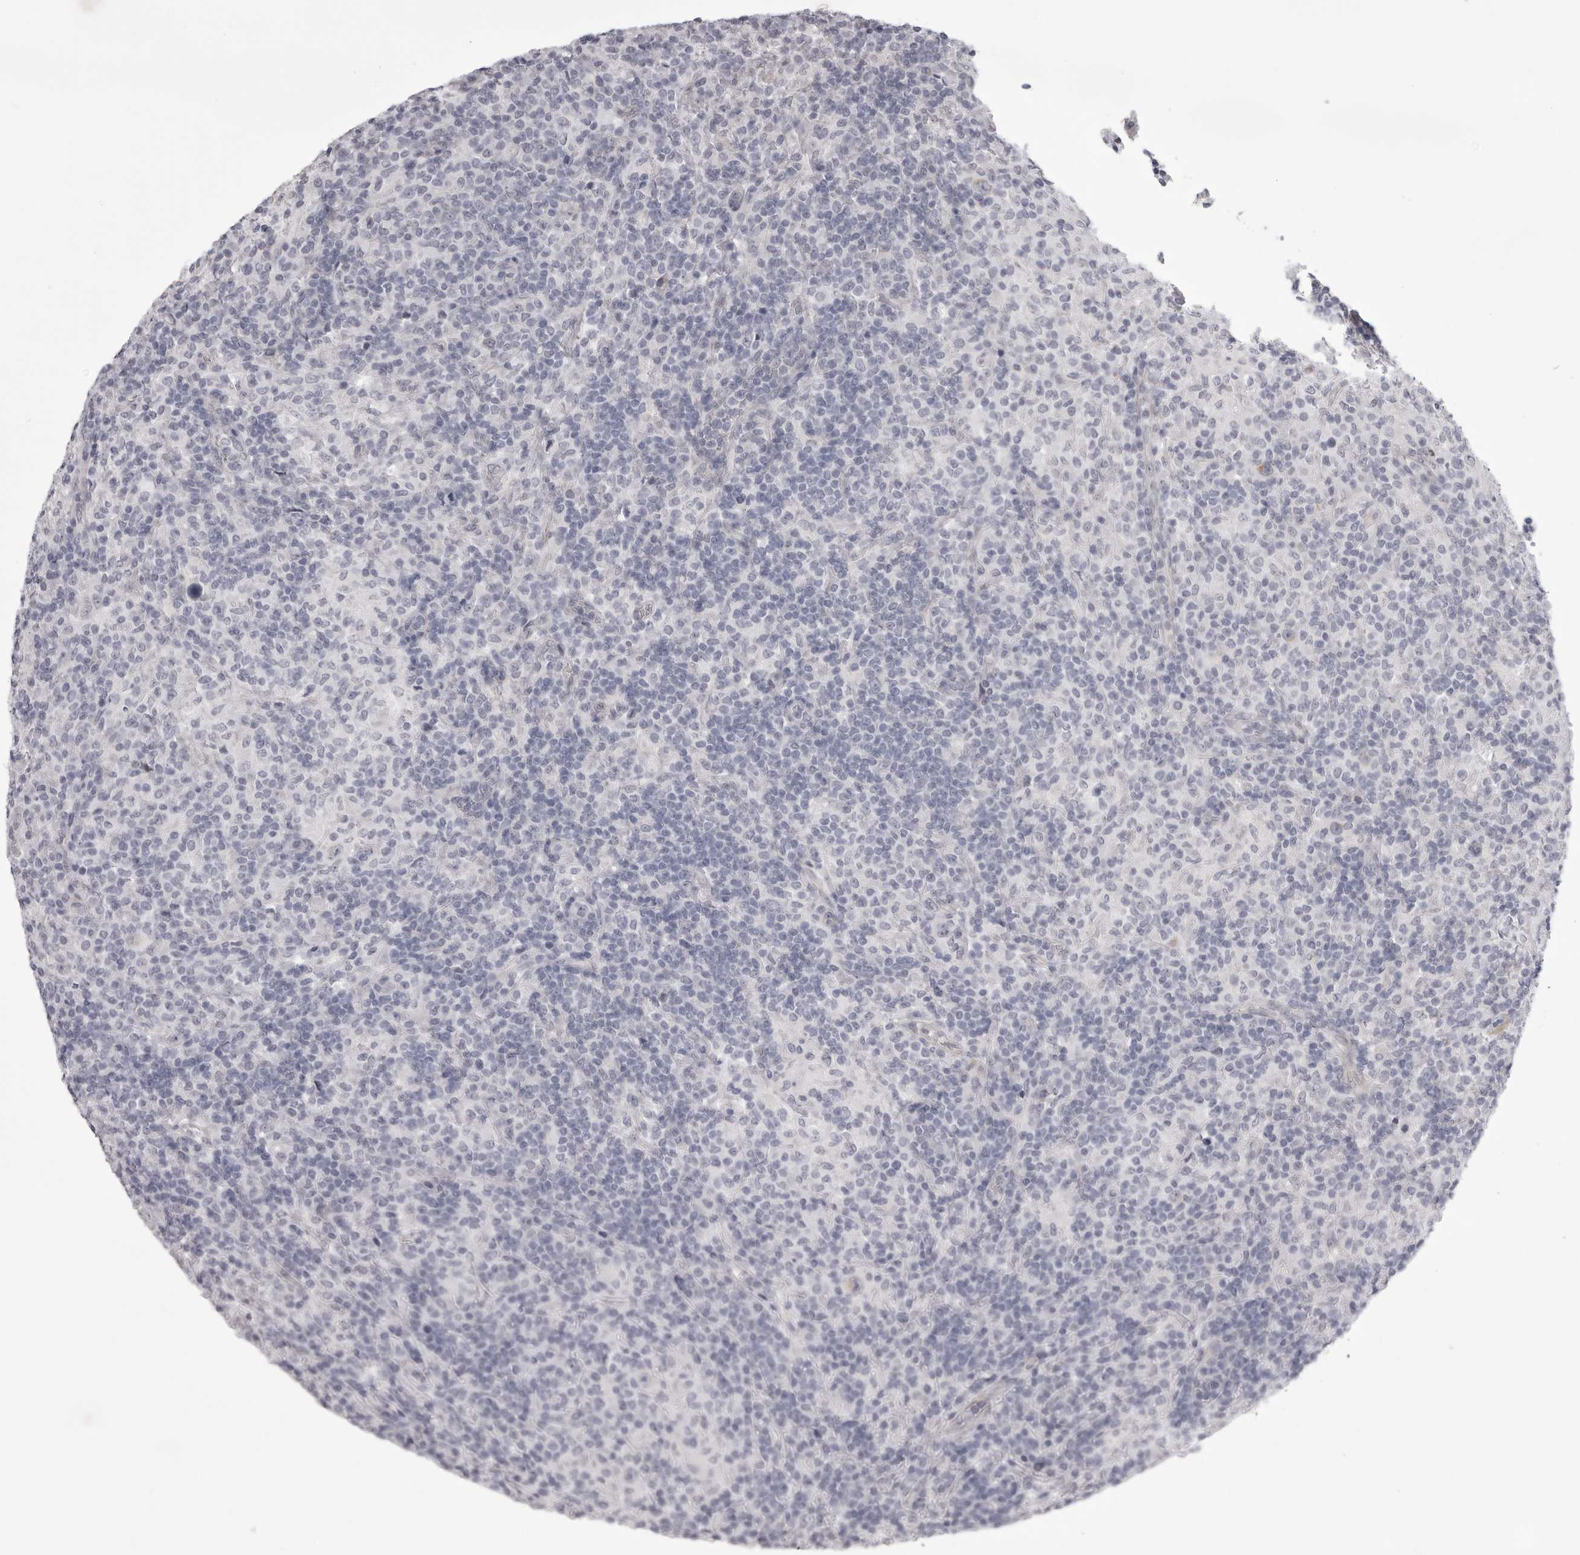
{"staining": {"intensity": "negative", "quantity": "none", "location": "none"}, "tissue": "lymphoma", "cell_type": "Tumor cells", "image_type": "cancer", "snomed": [{"axis": "morphology", "description": "Hodgkin's disease, NOS"}, {"axis": "topography", "description": "Lymph node"}], "caption": "Immunohistochemistry of human Hodgkin's disease reveals no expression in tumor cells.", "gene": "EPHA10", "patient": {"sex": "male", "age": 70}}